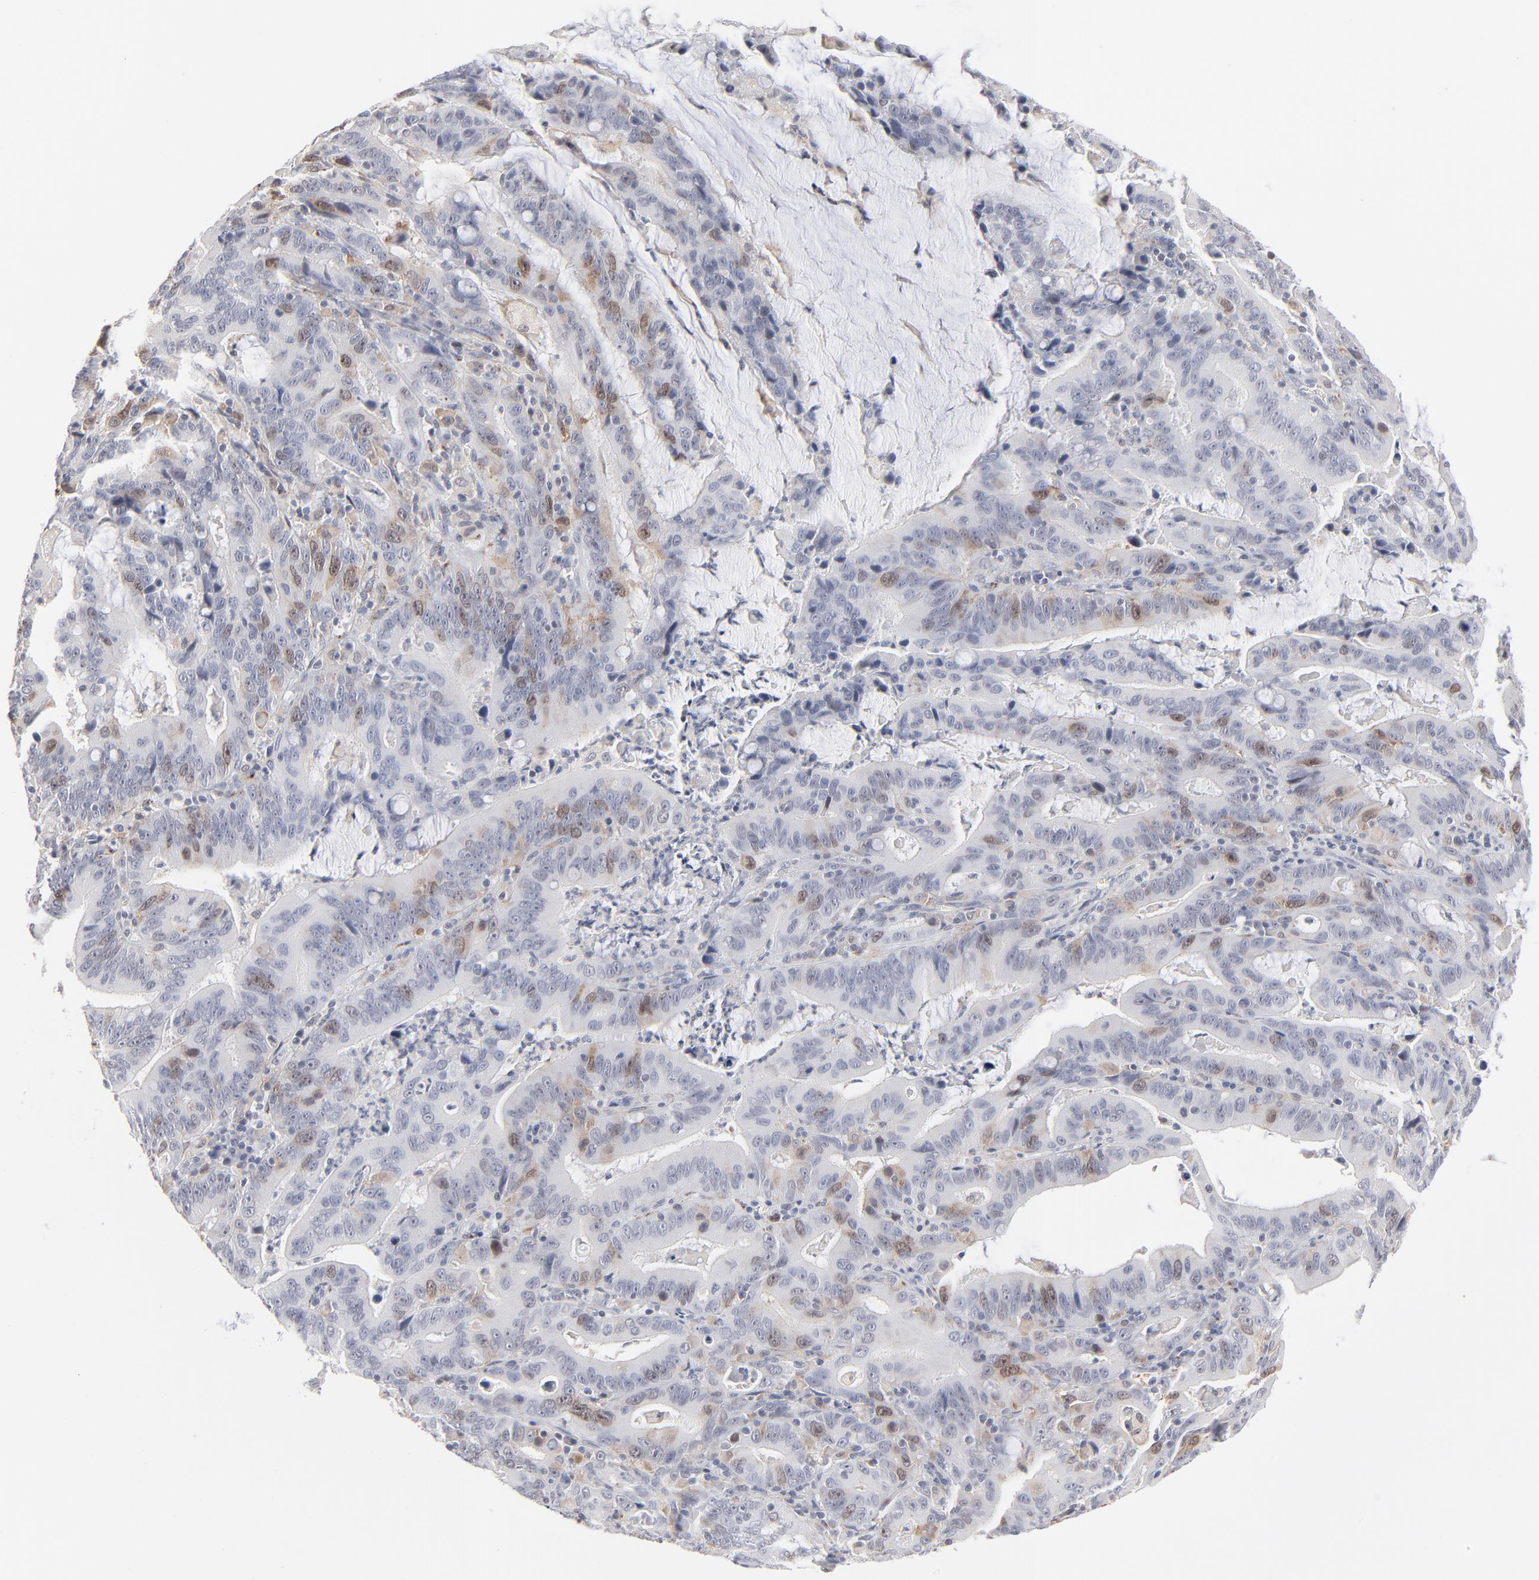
{"staining": {"intensity": "moderate", "quantity": "<25%", "location": "cytoplasmic/membranous"}, "tissue": "stomach cancer", "cell_type": "Tumor cells", "image_type": "cancer", "snomed": [{"axis": "morphology", "description": "Adenocarcinoma, NOS"}, {"axis": "topography", "description": "Stomach, upper"}], "caption": "Stomach adenocarcinoma stained with immunohistochemistry (IHC) demonstrates moderate cytoplasmic/membranous expression in about <25% of tumor cells. Nuclei are stained in blue.", "gene": "AURKA", "patient": {"sex": "male", "age": 63}}